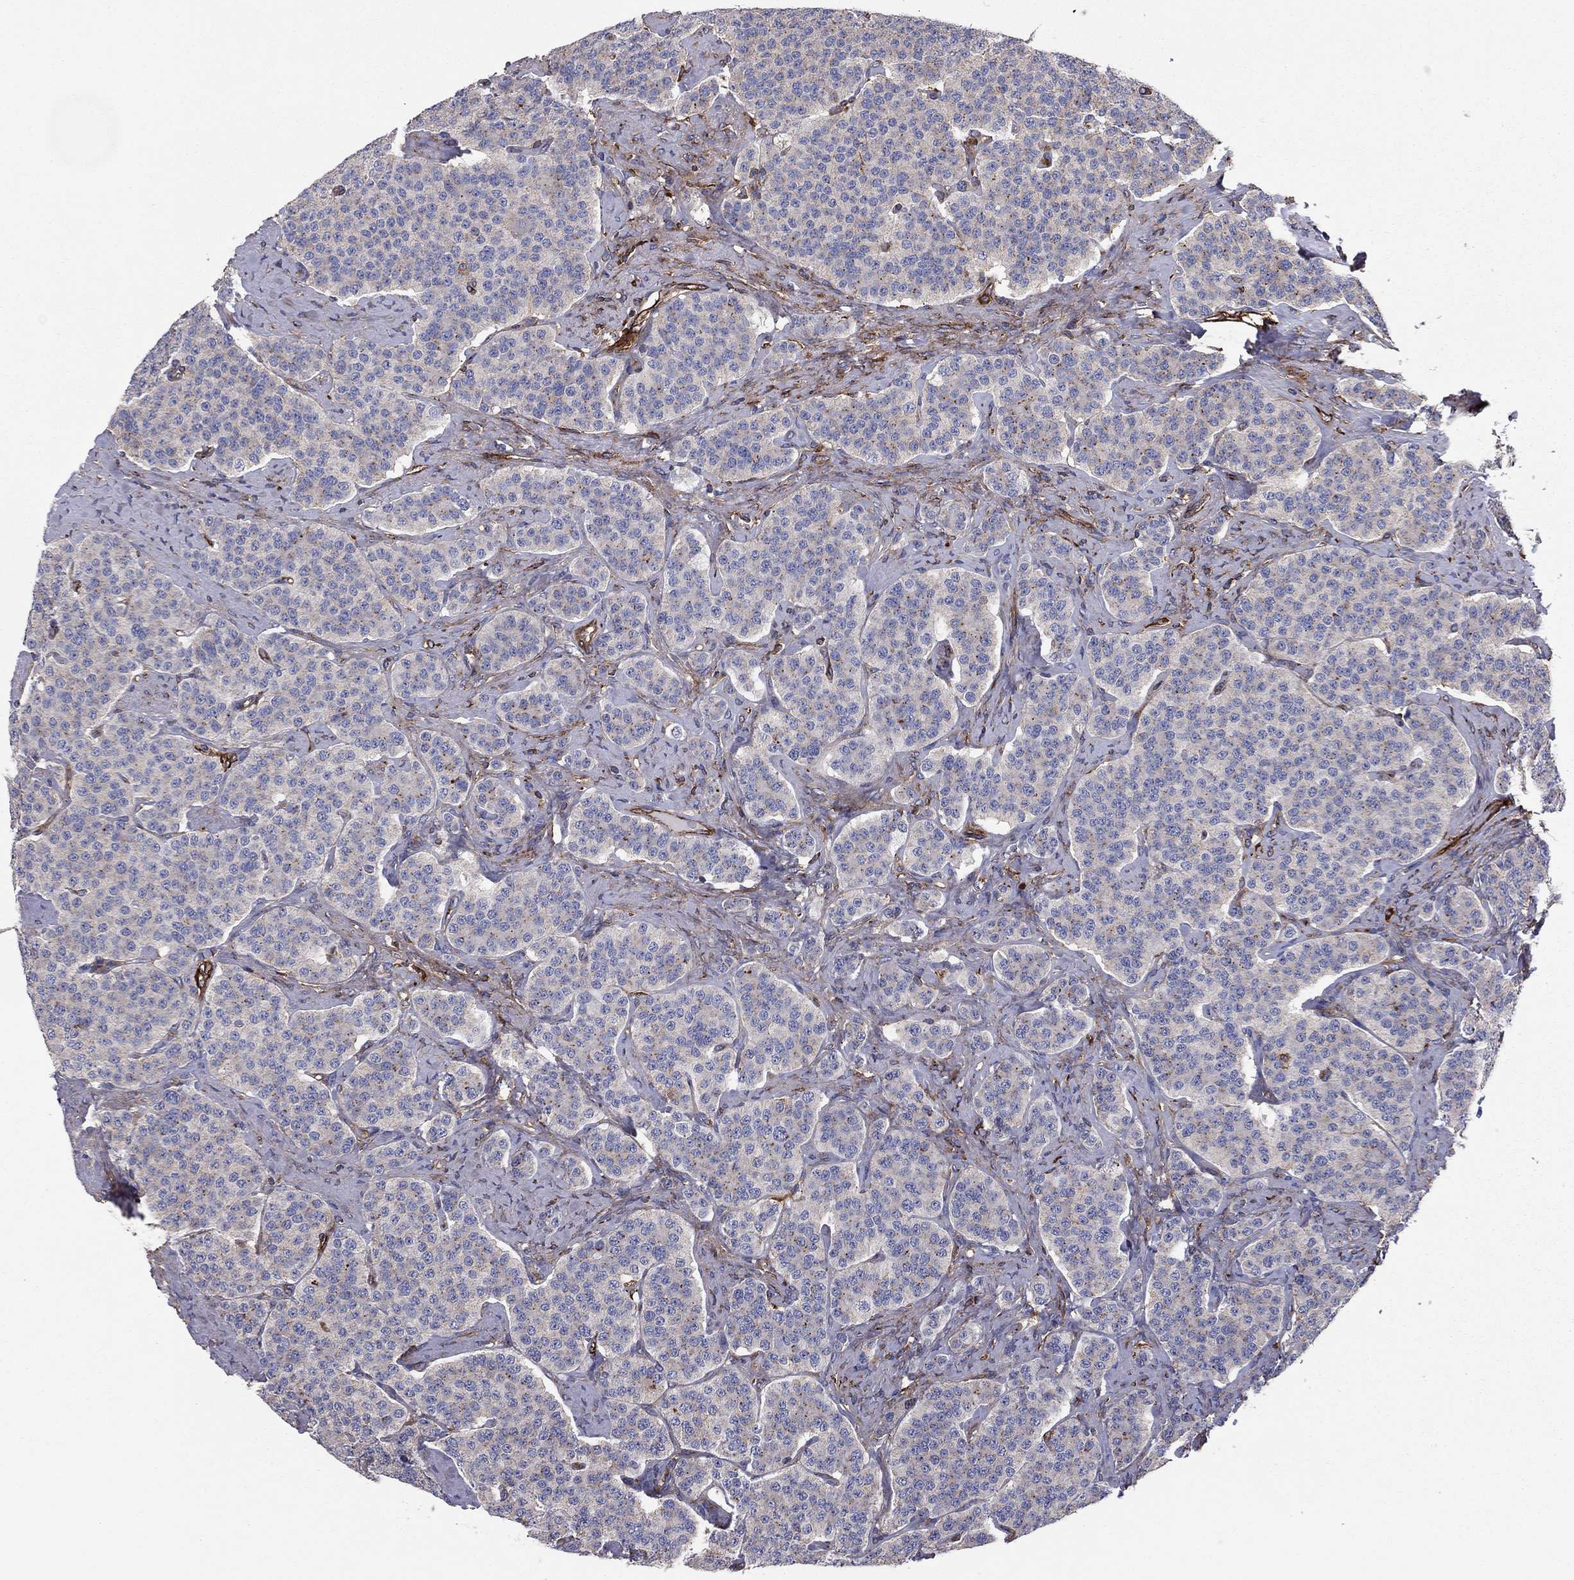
{"staining": {"intensity": "negative", "quantity": "none", "location": "none"}, "tissue": "carcinoid", "cell_type": "Tumor cells", "image_type": "cancer", "snomed": [{"axis": "morphology", "description": "Carcinoid, malignant, NOS"}, {"axis": "topography", "description": "Small intestine"}], "caption": "High magnification brightfield microscopy of carcinoid stained with DAB (3,3'-diaminobenzidine) (brown) and counterstained with hematoxylin (blue): tumor cells show no significant positivity. (Brightfield microscopy of DAB immunohistochemistry at high magnification).", "gene": "EHBP1L1", "patient": {"sex": "female", "age": 58}}